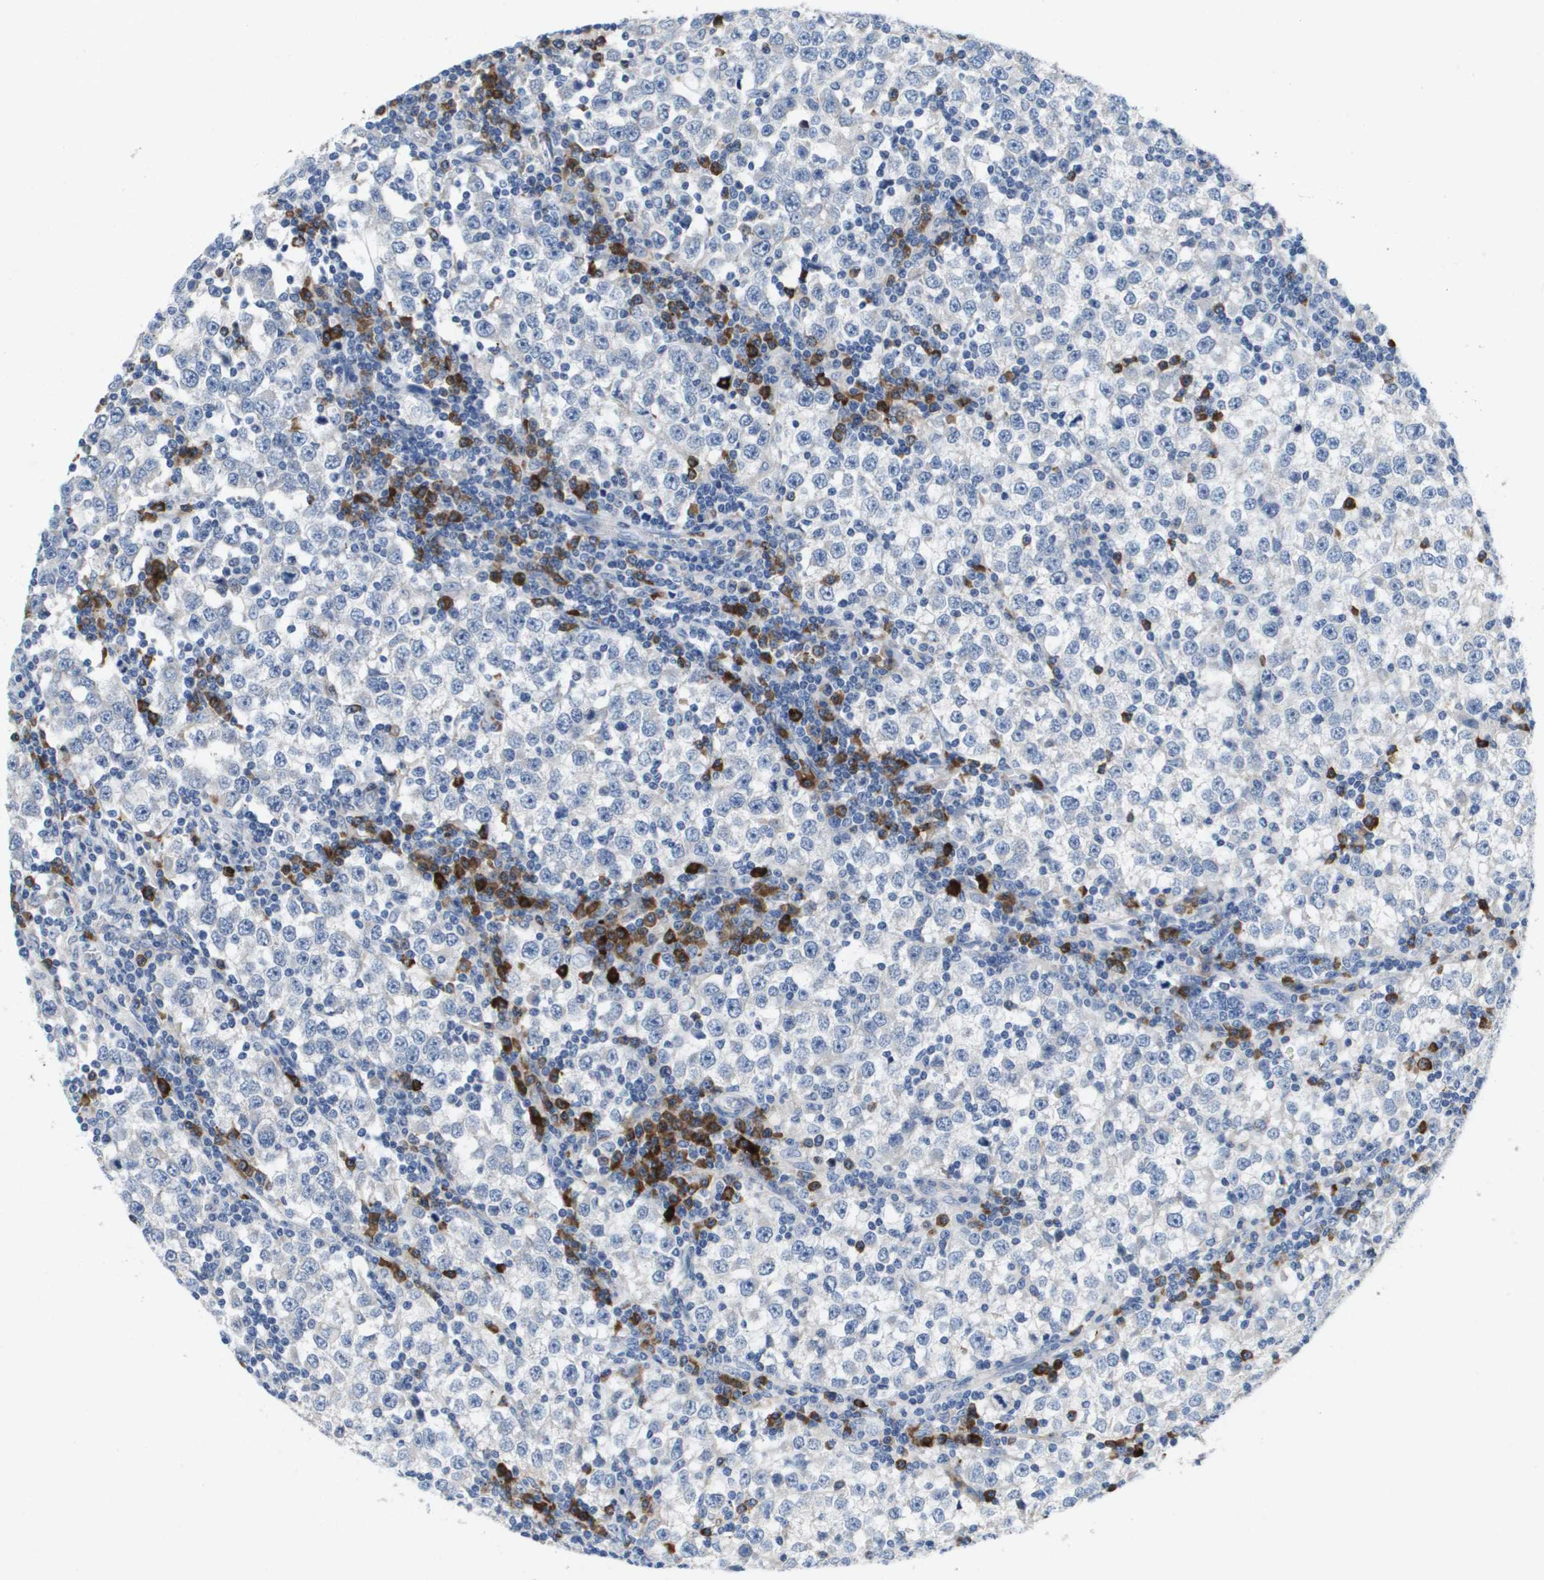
{"staining": {"intensity": "negative", "quantity": "none", "location": "none"}, "tissue": "testis cancer", "cell_type": "Tumor cells", "image_type": "cancer", "snomed": [{"axis": "morphology", "description": "Seminoma, NOS"}, {"axis": "topography", "description": "Testis"}], "caption": "Immunohistochemistry of seminoma (testis) shows no positivity in tumor cells.", "gene": "CD3G", "patient": {"sex": "male", "age": 65}}